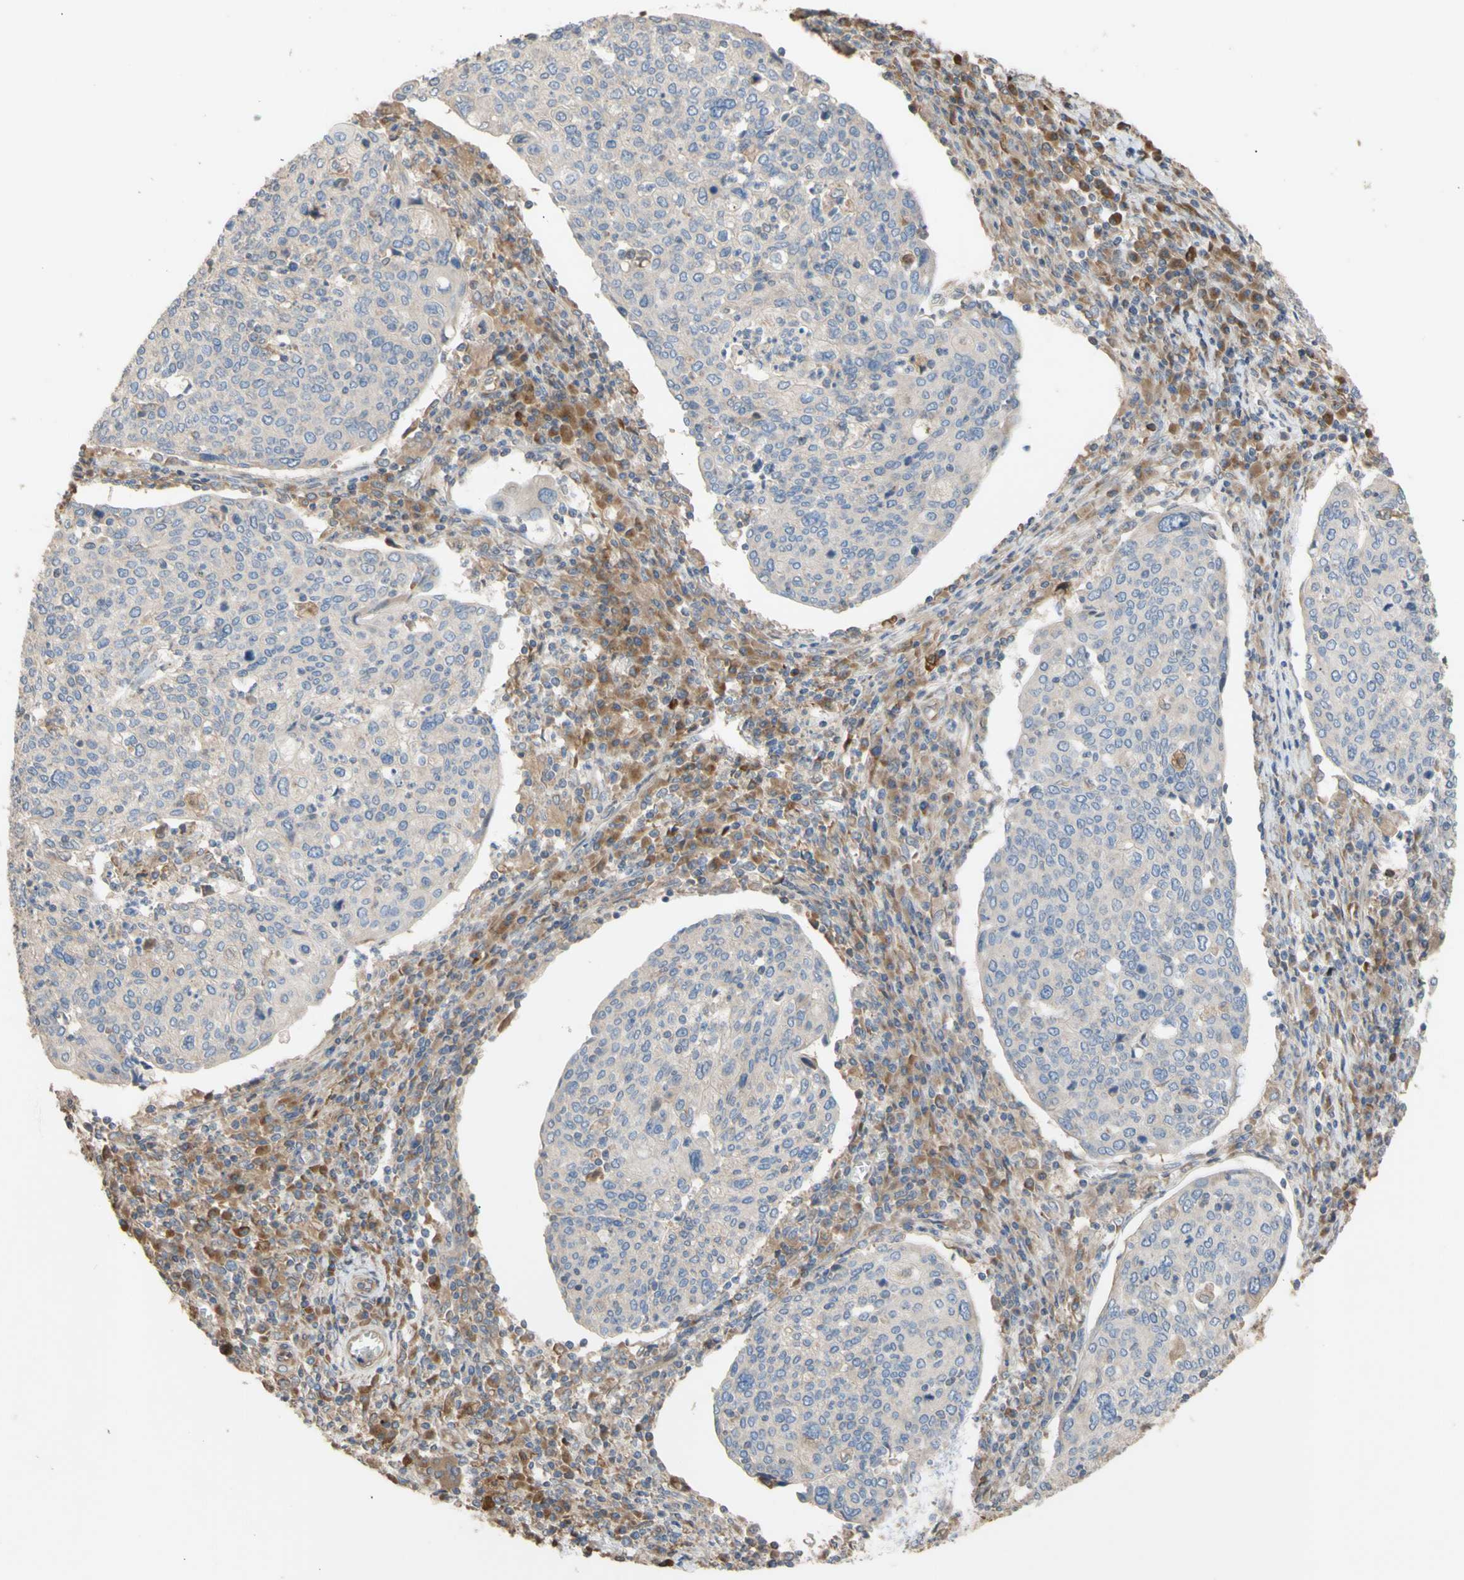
{"staining": {"intensity": "weak", "quantity": ">75%", "location": "cytoplasmic/membranous"}, "tissue": "cervical cancer", "cell_type": "Tumor cells", "image_type": "cancer", "snomed": [{"axis": "morphology", "description": "Squamous cell carcinoma, NOS"}, {"axis": "topography", "description": "Cervix"}], "caption": "A brown stain labels weak cytoplasmic/membranous staining of a protein in human cervical cancer tumor cells.", "gene": "NECTIN3", "patient": {"sex": "female", "age": 40}}